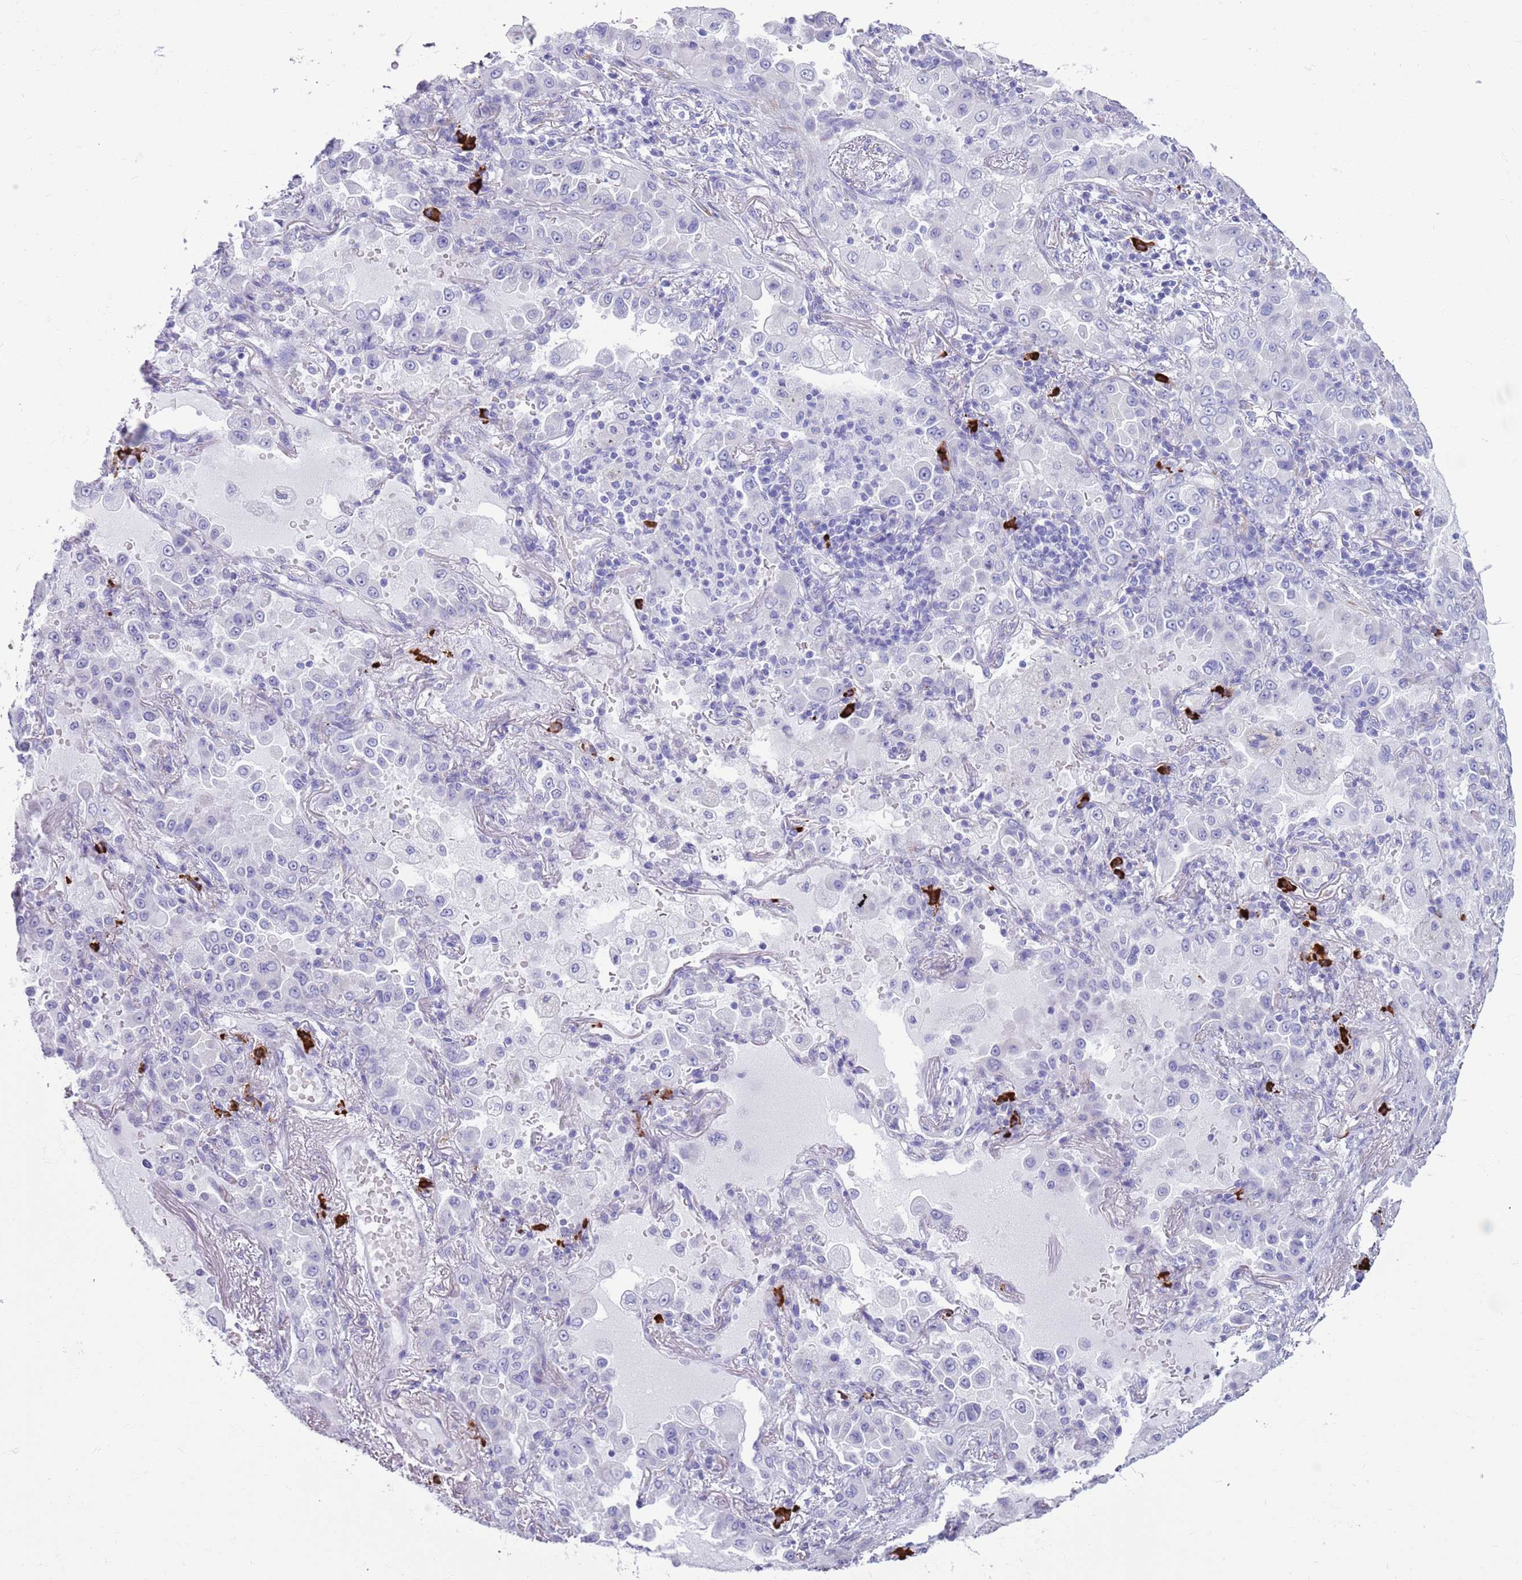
{"staining": {"intensity": "negative", "quantity": "none", "location": "none"}, "tissue": "lung cancer", "cell_type": "Tumor cells", "image_type": "cancer", "snomed": [{"axis": "morphology", "description": "Squamous cell carcinoma, NOS"}, {"axis": "topography", "description": "Lung"}], "caption": "The photomicrograph displays no staining of tumor cells in squamous cell carcinoma (lung).", "gene": "LY6G5B", "patient": {"sex": "male", "age": 74}}